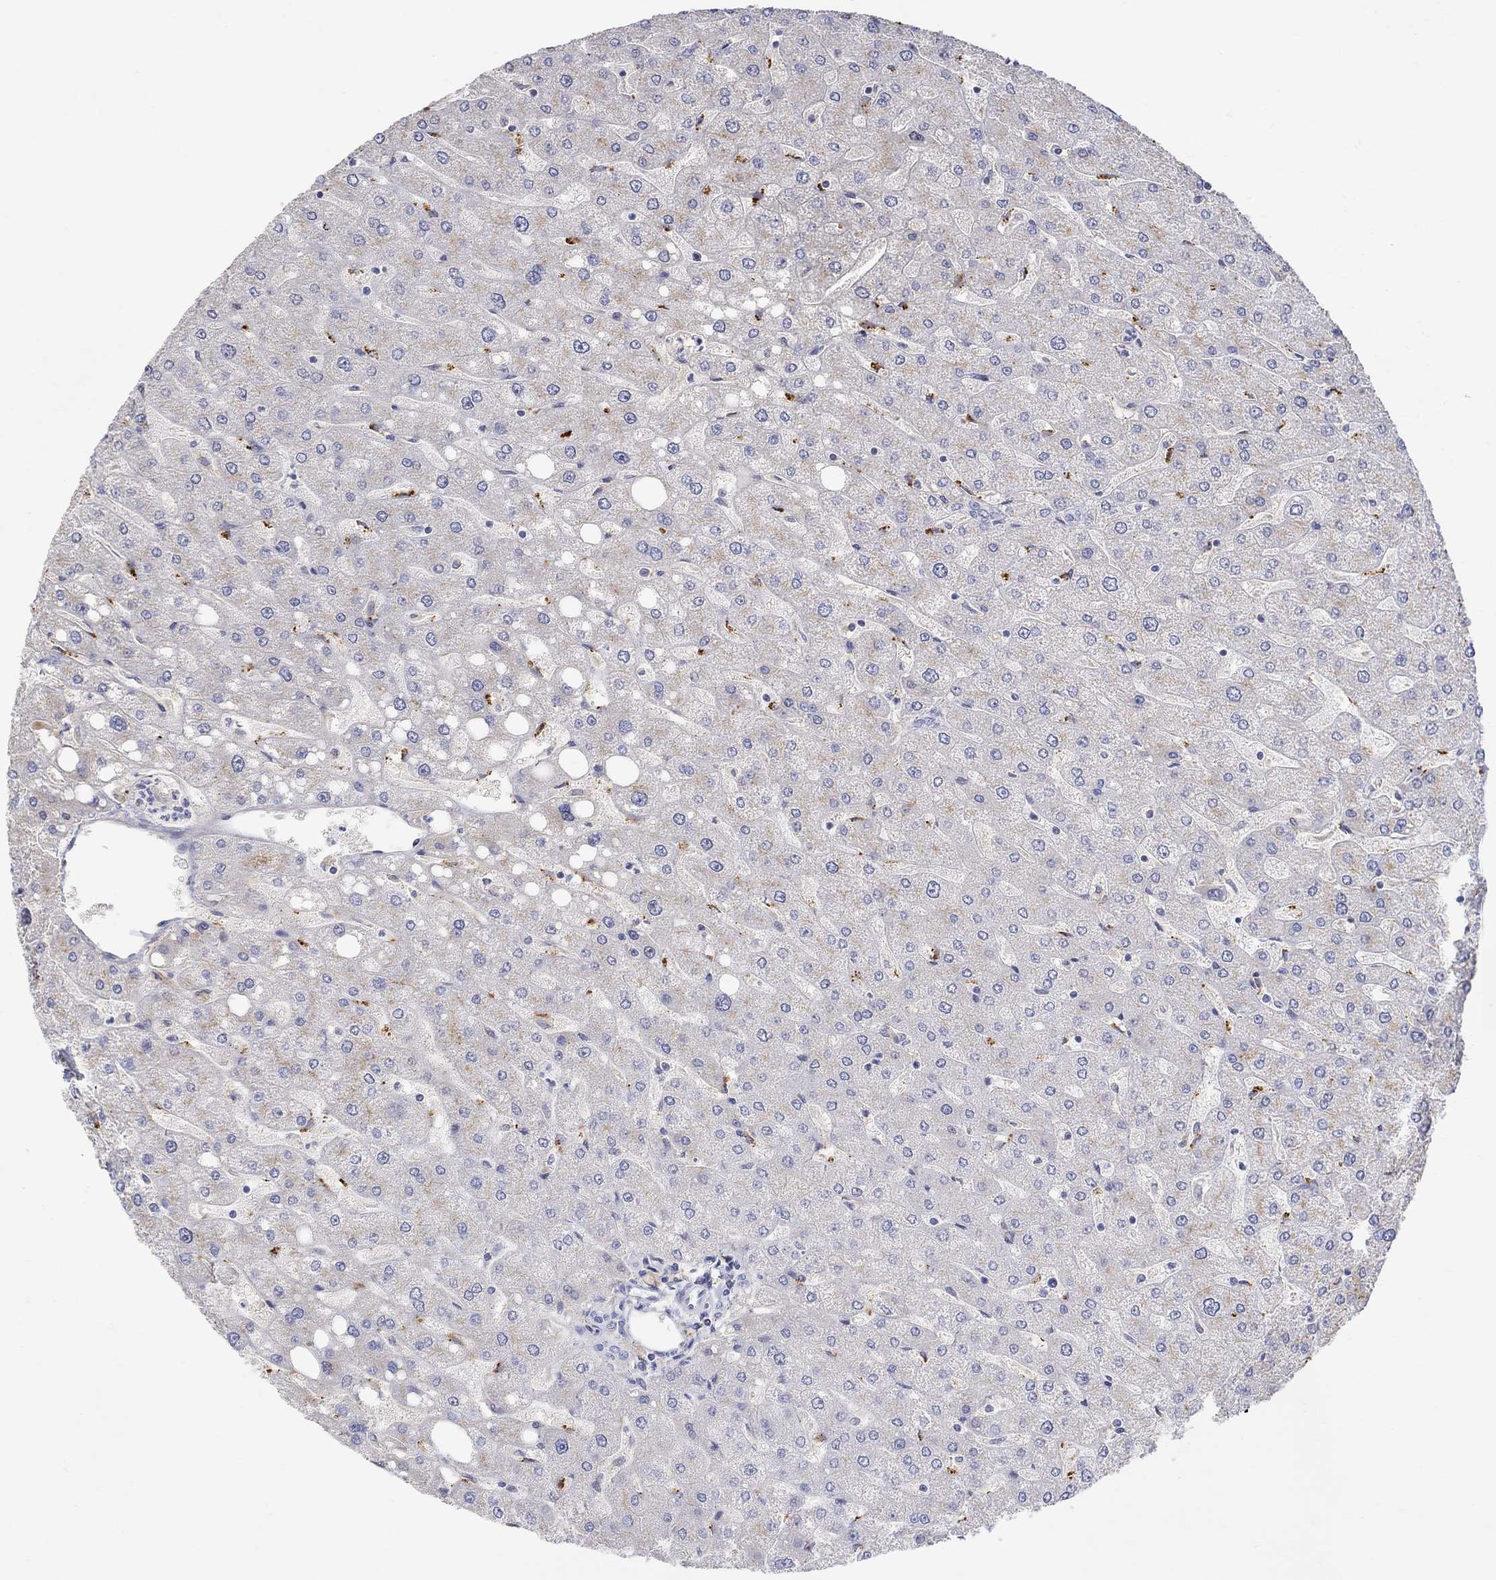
{"staining": {"intensity": "negative", "quantity": "none", "location": "none"}, "tissue": "liver", "cell_type": "Cholangiocytes", "image_type": "normal", "snomed": [{"axis": "morphology", "description": "Normal tissue, NOS"}, {"axis": "topography", "description": "Liver"}], "caption": "The photomicrograph demonstrates no significant expression in cholangiocytes of liver.", "gene": "FNDC5", "patient": {"sex": "male", "age": 67}}